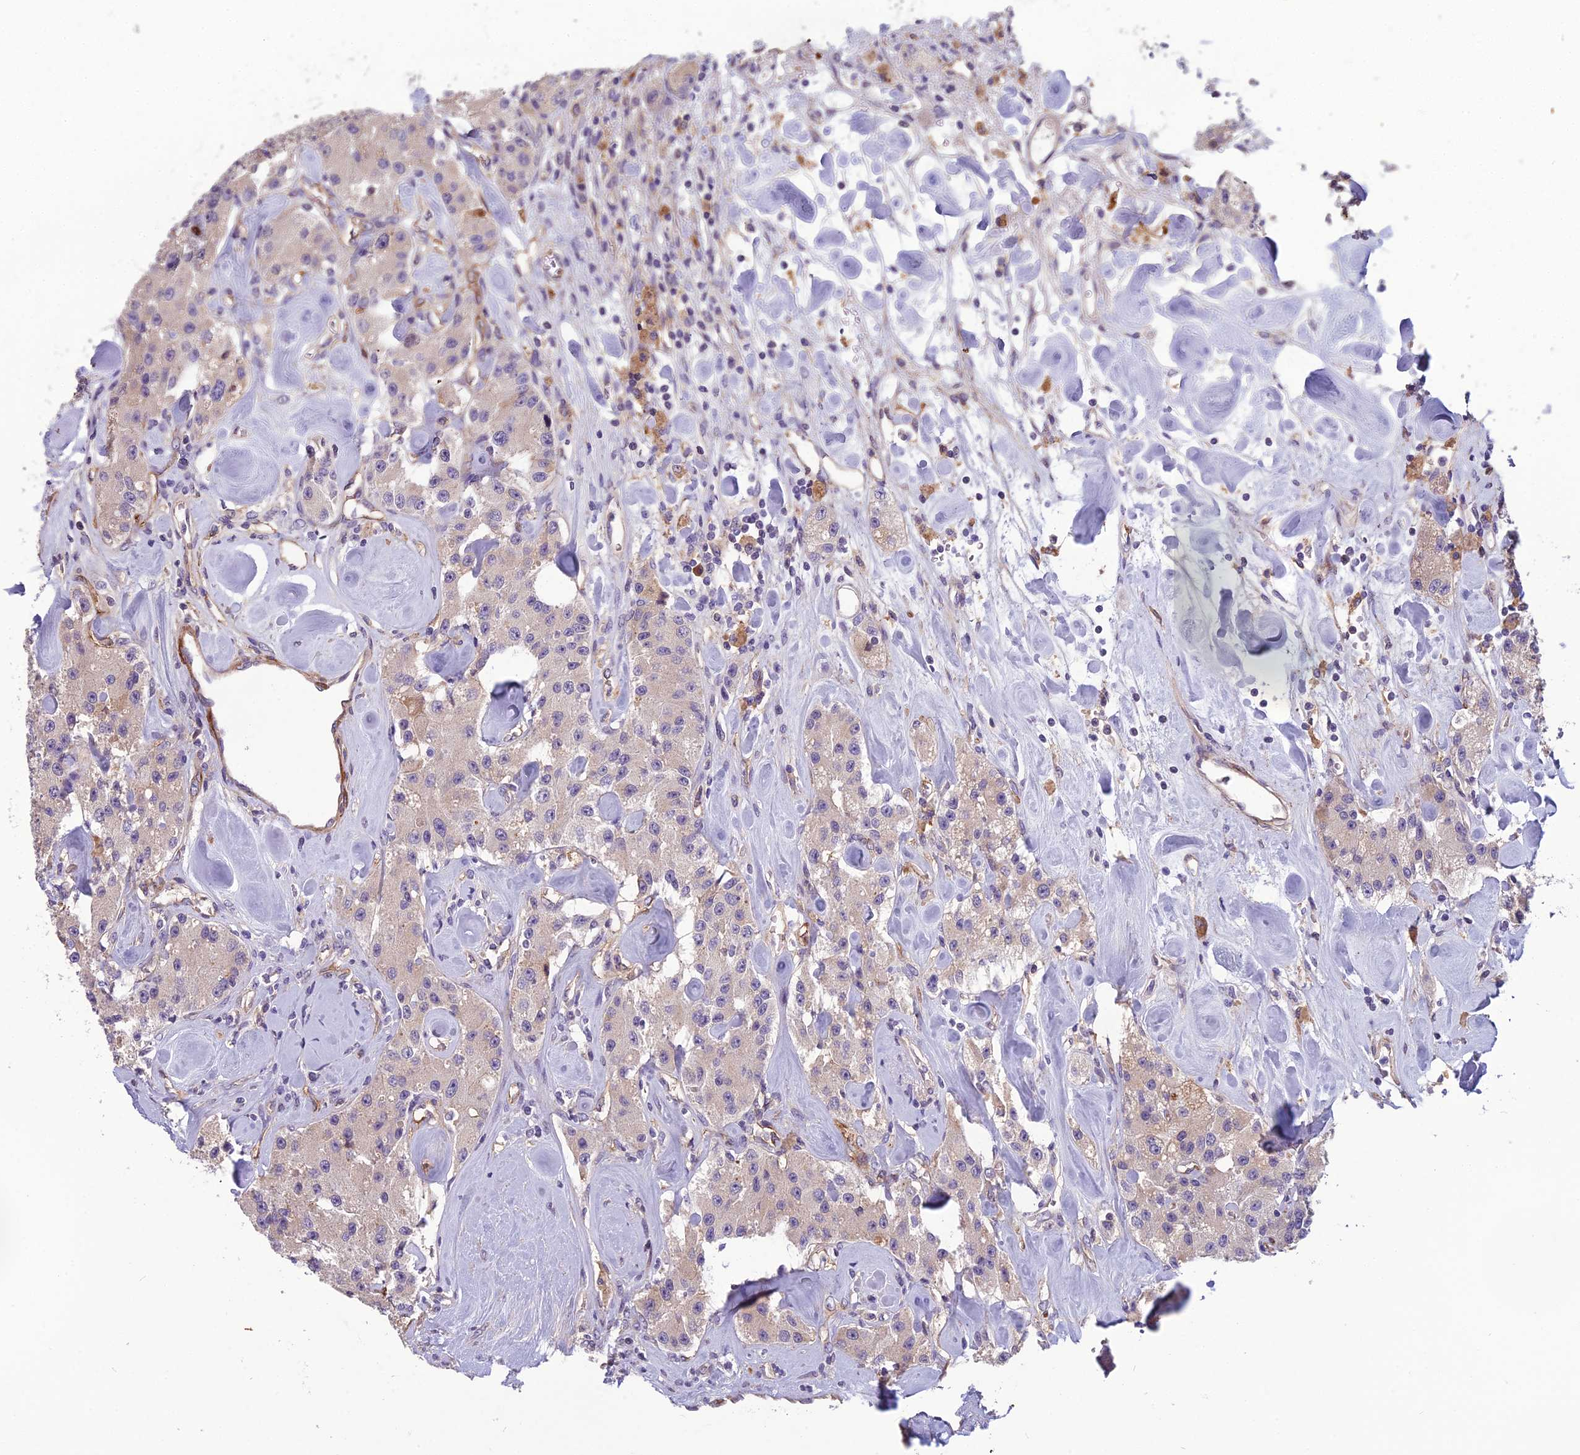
{"staining": {"intensity": "weak", "quantity": "25%-75%", "location": "cytoplasmic/membranous"}, "tissue": "carcinoid", "cell_type": "Tumor cells", "image_type": "cancer", "snomed": [{"axis": "morphology", "description": "Carcinoid, malignant, NOS"}, {"axis": "topography", "description": "Pancreas"}], "caption": "Protein staining of carcinoid tissue demonstrates weak cytoplasmic/membranous positivity in about 25%-75% of tumor cells. (brown staining indicates protein expression, while blue staining denotes nuclei).", "gene": "TSPAN15", "patient": {"sex": "male", "age": 41}}